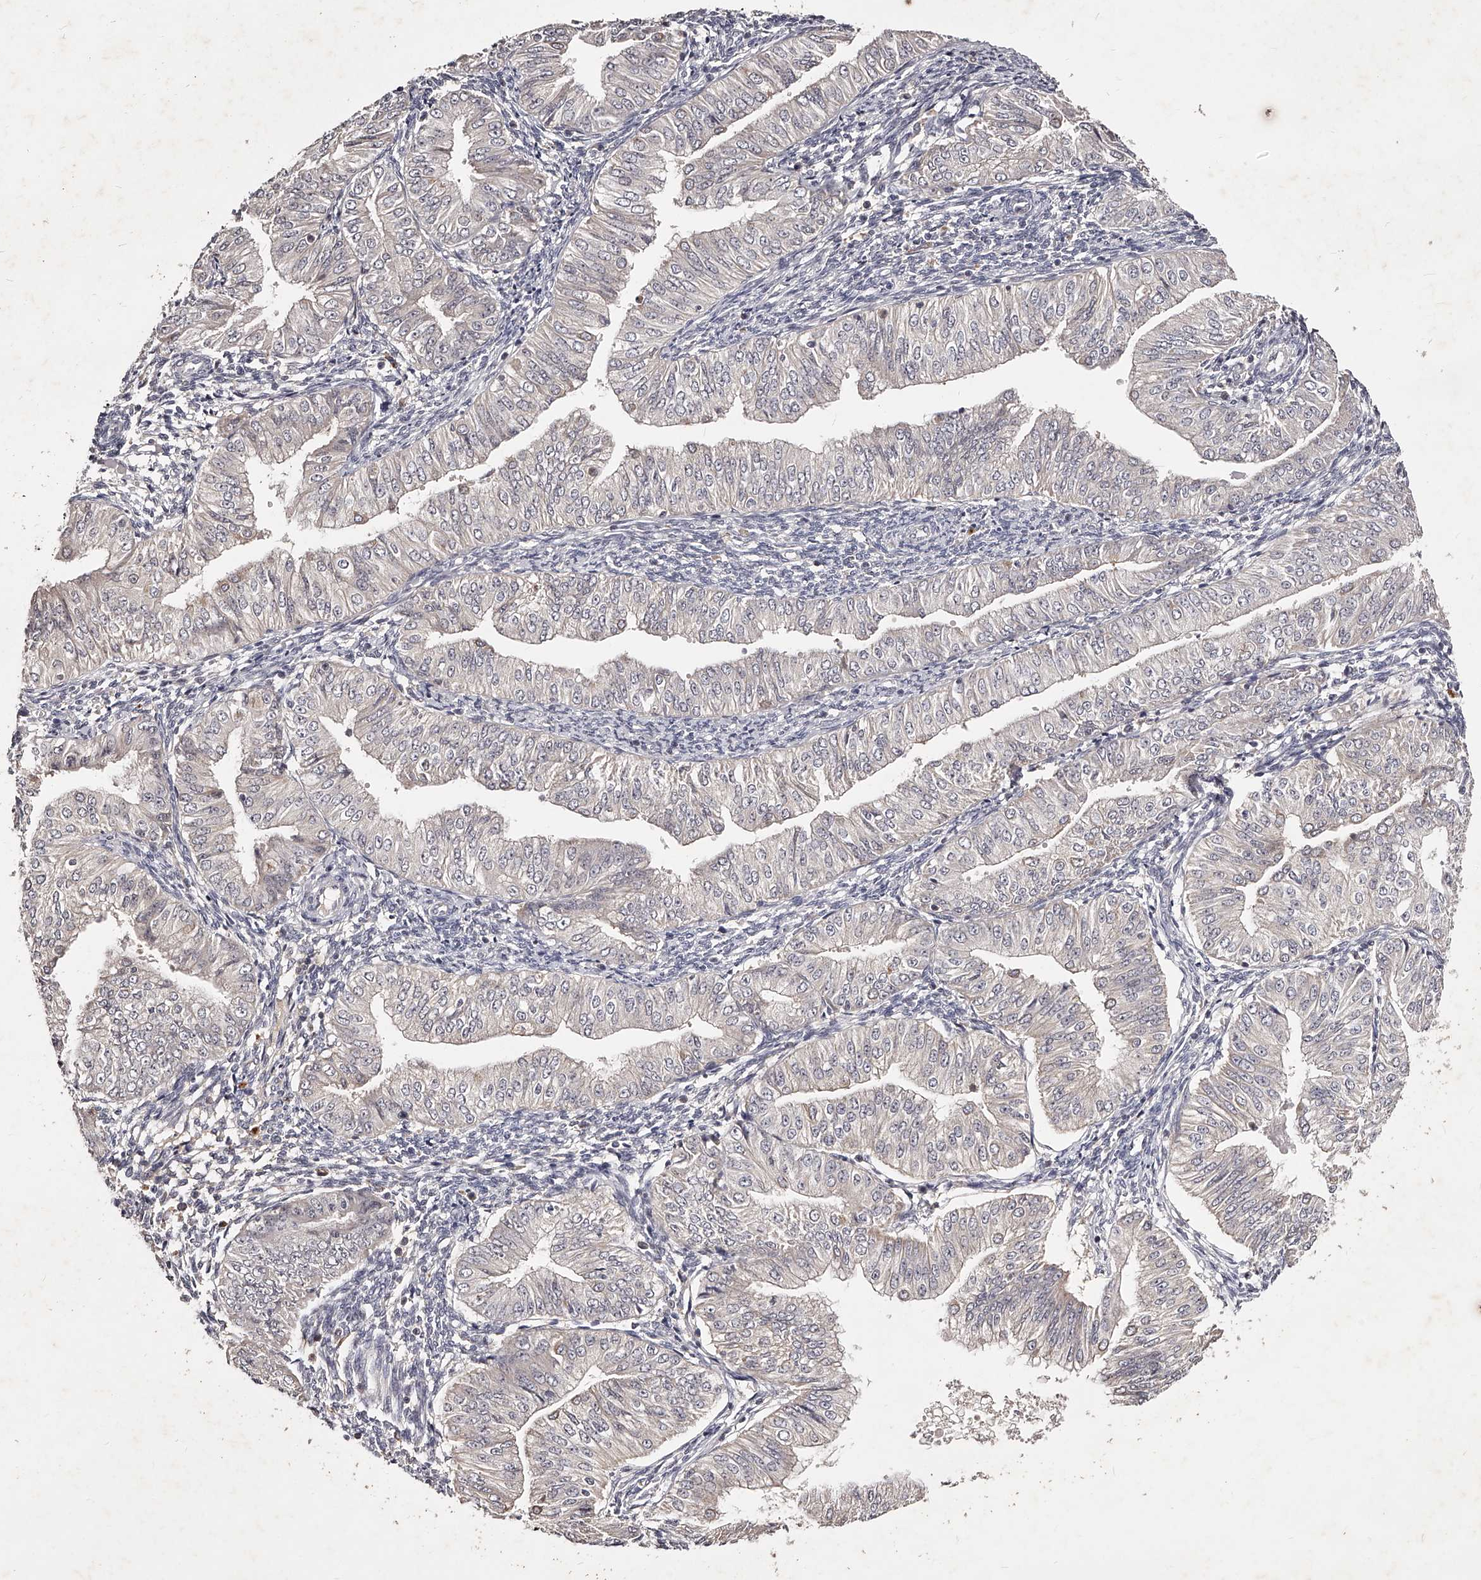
{"staining": {"intensity": "negative", "quantity": "none", "location": "none"}, "tissue": "endometrial cancer", "cell_type": "Tumor cells", "image_type": "cancer", "snomed": [{"axis": "morphology", "description": "Normal tissue, NOS"}, {"axis": "morphology", "description": "Adenocarcinoma, NOS"}, {"axis": "topography", "description": "Endometrium"}], "caption": "This is an immunohistochemistry micrograph of adenocarcinoma (endometrial). There is no staining in tumor cells.", "gene": "PHACTR1", "patient": {"sex": "female", "age": 53}}